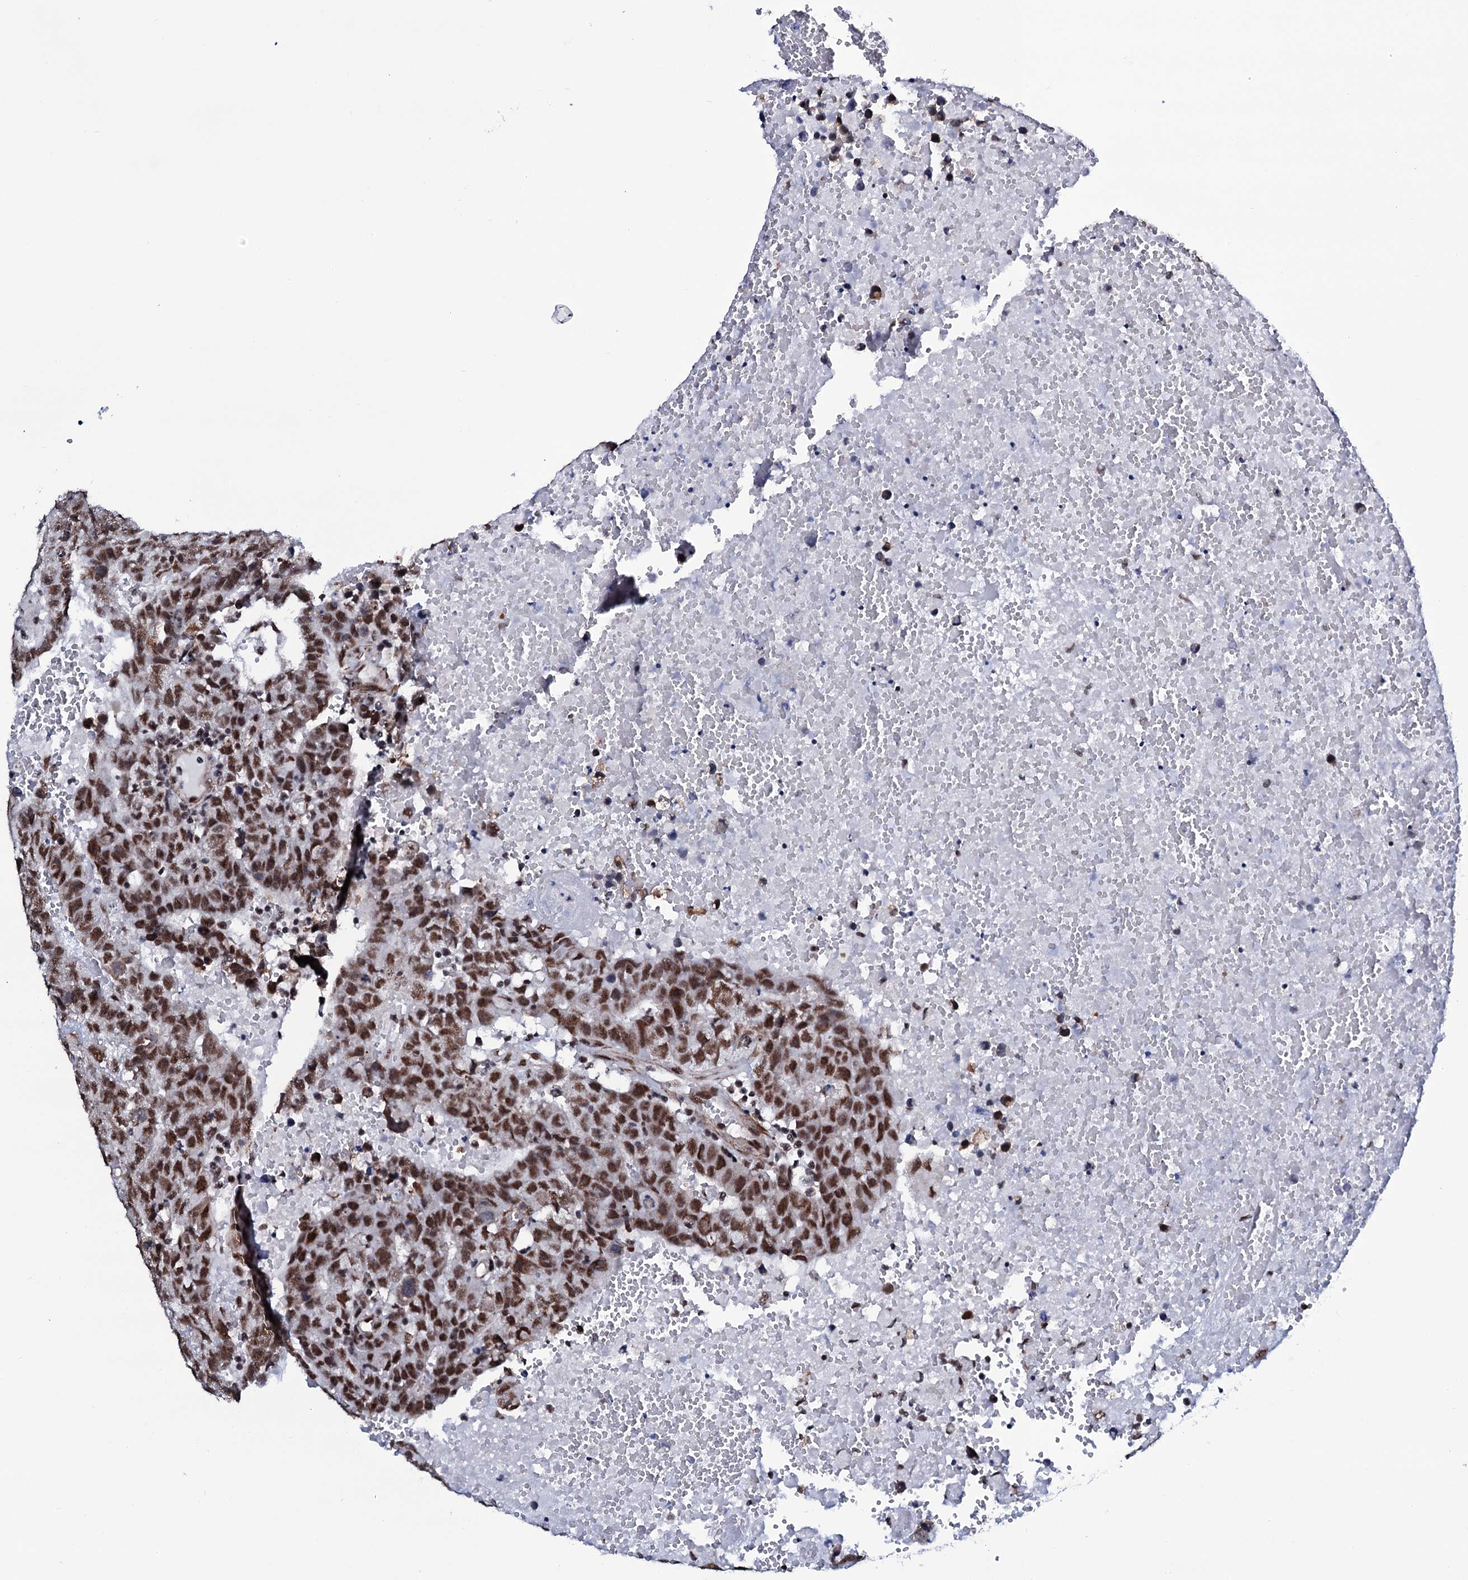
{"staining": {"intensity": "moderate", "quantity": ">75%", "location": "nuclear"}, "tissue": "testis cancer", "cell_type": "Tumor cells", "image_type": "cancer", "snomed": [{"axis": "morphology", "description": "Carcinoma, Embryonal, NOS"}, {"axis": "topography", "description": "Testis"}], "caption": "This is a histology image of IHC staining of embryonal carcinoma (testis), which shows moderate staining in the nuclear of tumor cells.", "gene": "CWC15", "patient": {"sex": "male", "age": 25}}